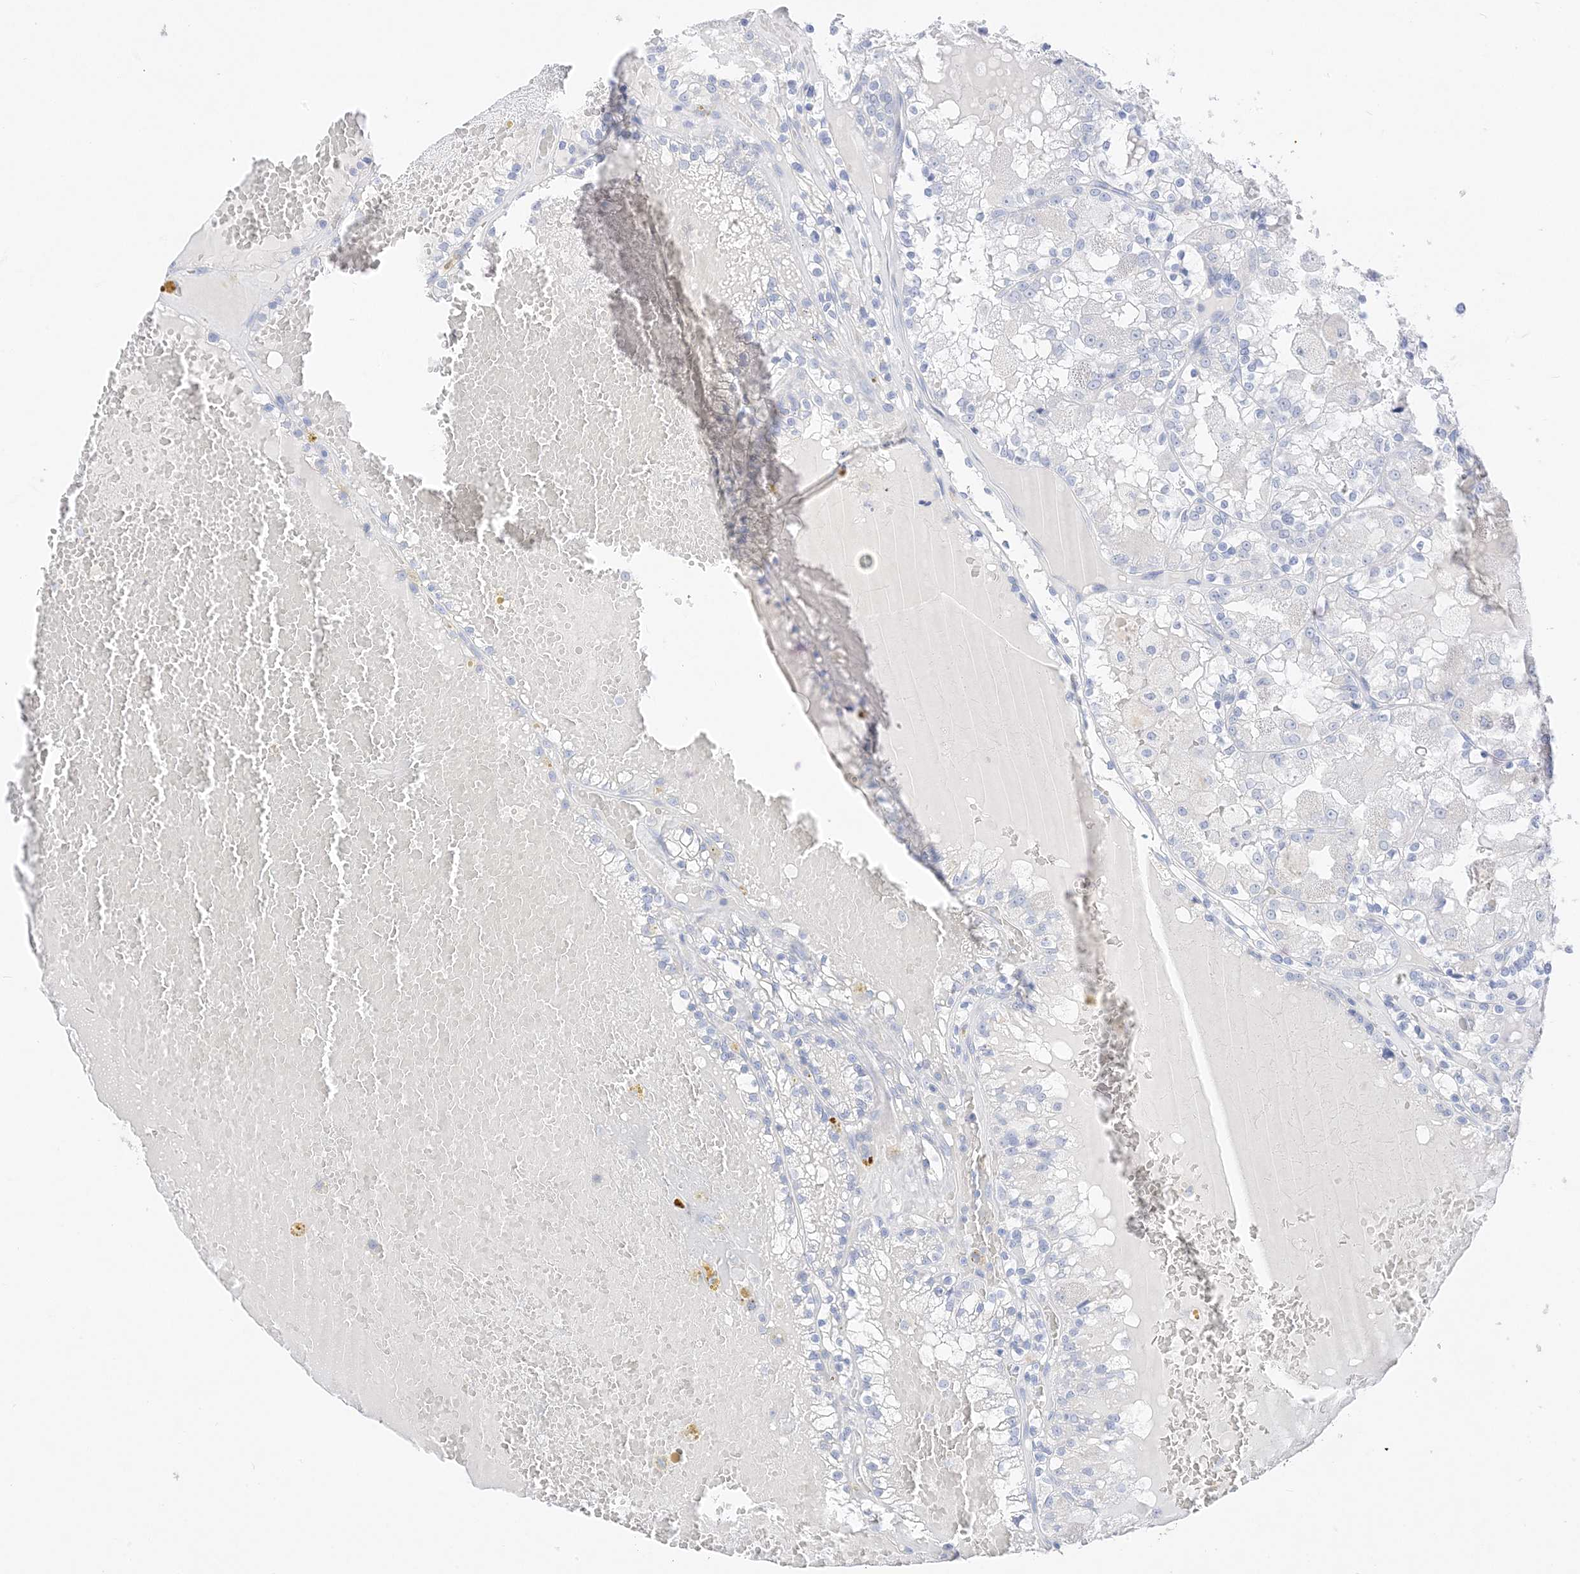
{"staining": {"intensity": "negative", "quantity": "none", "location": "none"}, "tissue": "renal cancer", "cell_type": "Tumor cells", "image_type": "cancer", "snomed": [{"axis": "morphology", "description": "Adenocarcinoma, NOS"}, {"axis": "topography", "description": "Kidney"}], "caption": "Tumor cells are negative for brown protein staining in renal cancer.", "gene": "MUC17", "patient": {"sex": "female", "age": 56}}